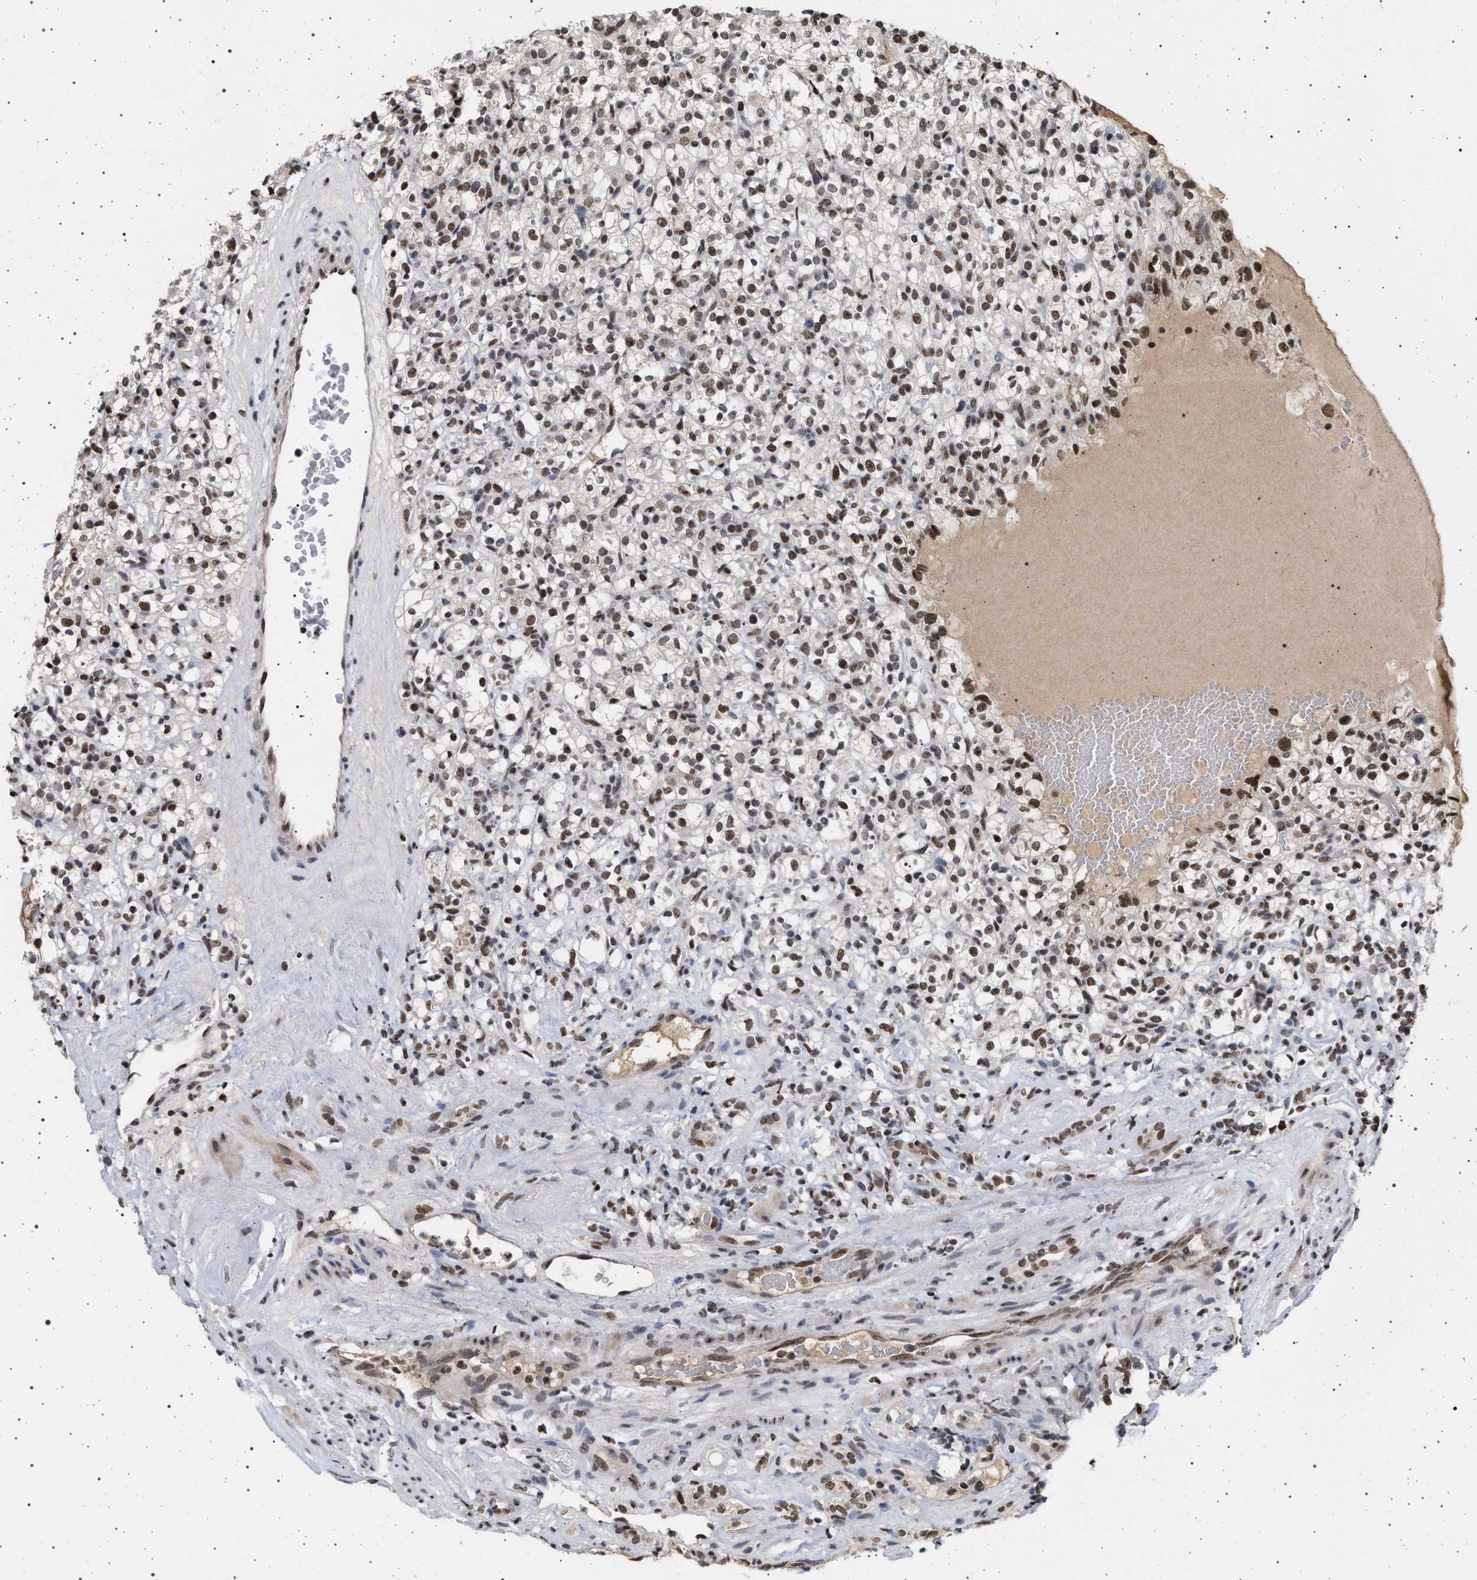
{"staining": {"intensity": "moderate", "quantity": "25%-75%", "location": "nuclear"}, "tissue": "renal cancer", "cell_type": "Tumor cells", "image_type": "cancer", "snomed": [{"axis": "morphology", "description": "Normal tissue, NOS"}, {"axis": "morphology", "description": "Adenocarcinoma, NOS"}, {"axis": "topography", "description": "Kidney"}], "caption": "DAB immunohistochemical staining of human adenocarcinoma (renal) shows moderate nuclear protein positivity in about 25%-75% of tumor cells. (DAB IHC with brightfield microscopy, high magnification).", "gene": "PHF12", "patient": {"sex": "female", "age": 72}}